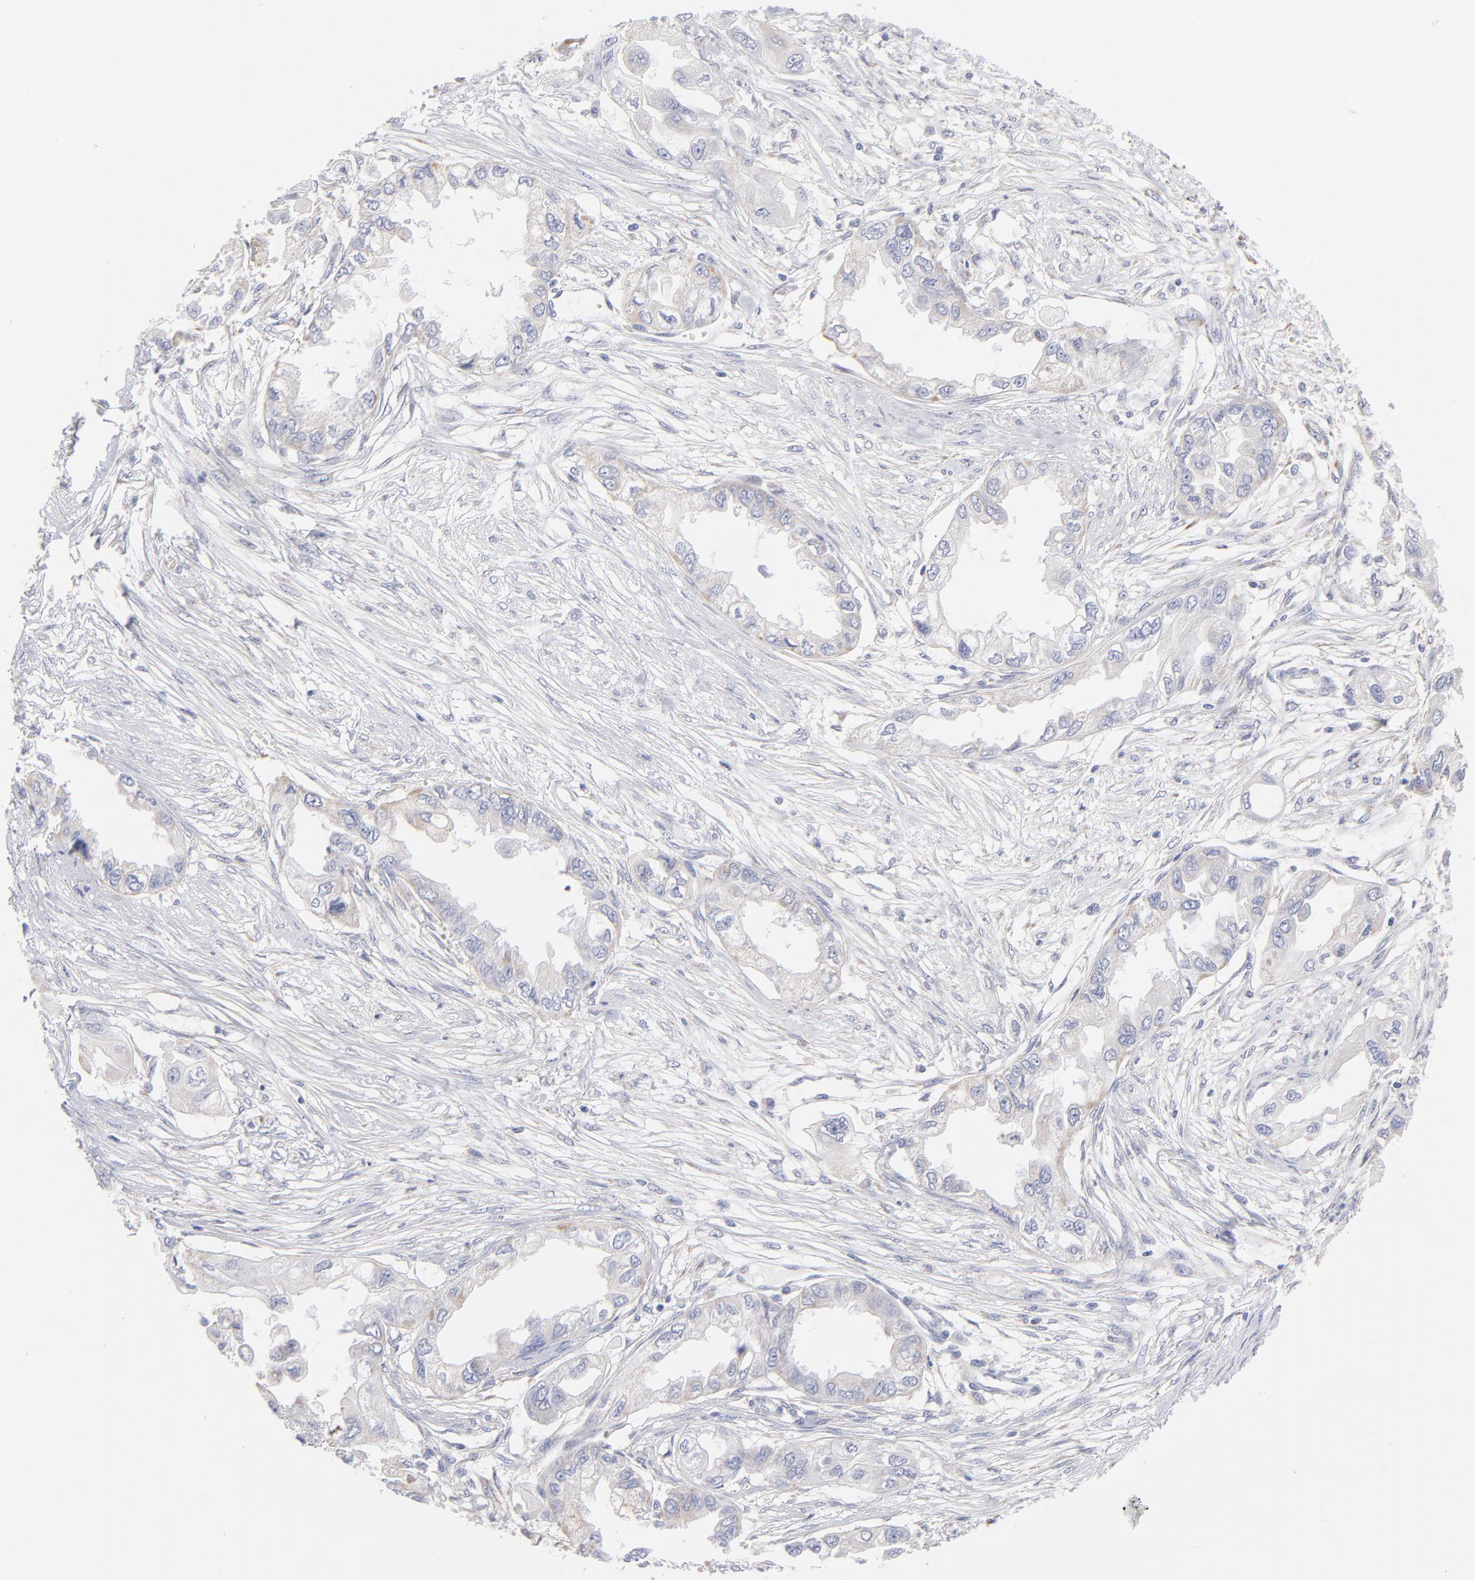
{"staining": {"intensity": "negative", "quantity": "none", "location": "none"}, "tissue": "endometrial cancer", "cell_type": "Tumor cells", "image_type": "cancer", "snomed": [{"axis": "morphology", "description": "Adenocarcinoma, NOS"}, {"axis": "topography", "description": "Endometrium"}], "caption": "Image shows no protein expression in tumor cells of endometrial cancer (adenocarcinoma) tissue. (Stains: DAB (3,3'-diaminobenzidine) IHC with hematoxylin counter stain, Microscopy: brightfield microscopy at high magnification).", "gene": "TST", "patient": {"sex": "female", "age": 67}}